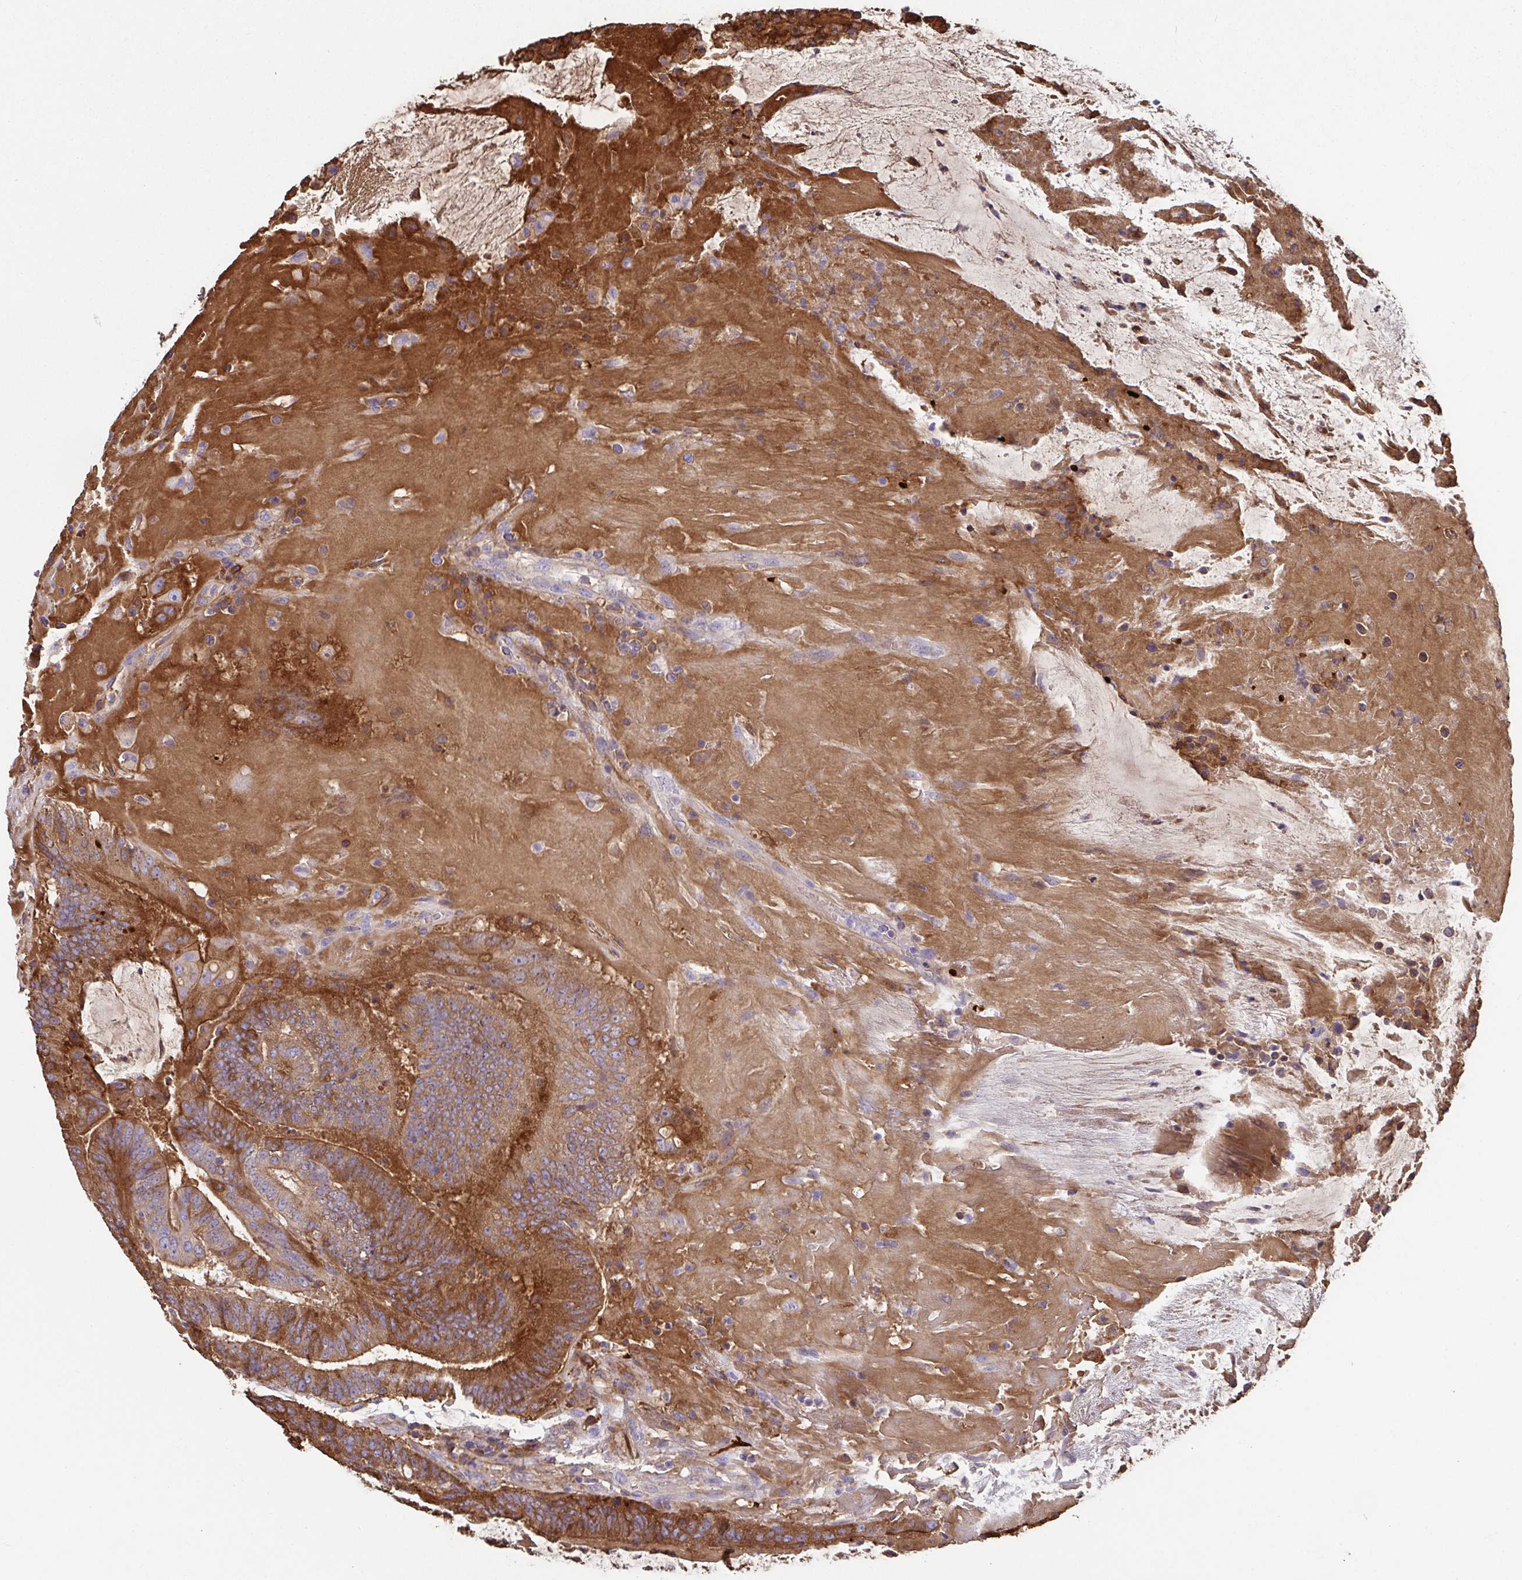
{"staining": {"intensity": "strong", "quantity": "25%-75%", "location": "cytoplasmic/membranous"}, "tissue": "colorectal cancer", "cell_type": "Tumor cells", "image_type": "cancer", "snomed": [{"axis": "morphology", "description": "Adenocarcinoma, NOS"}, {"axis": "topography", "description": "Colon"}], "caption": "Colorectal cancer stained with DAB (3,3'-diaminobenzidine) immunohistochemistry shows high levels of strong cytoplasmic/membranous staining in about 25%-75% of tumor cells. Using DAB (brown) and hematoxylin (blue) stains, captured at high magnification using brightfield microscopy.", "gene": "ZNF813", "patient": {"sex": "female", "age": 43}}